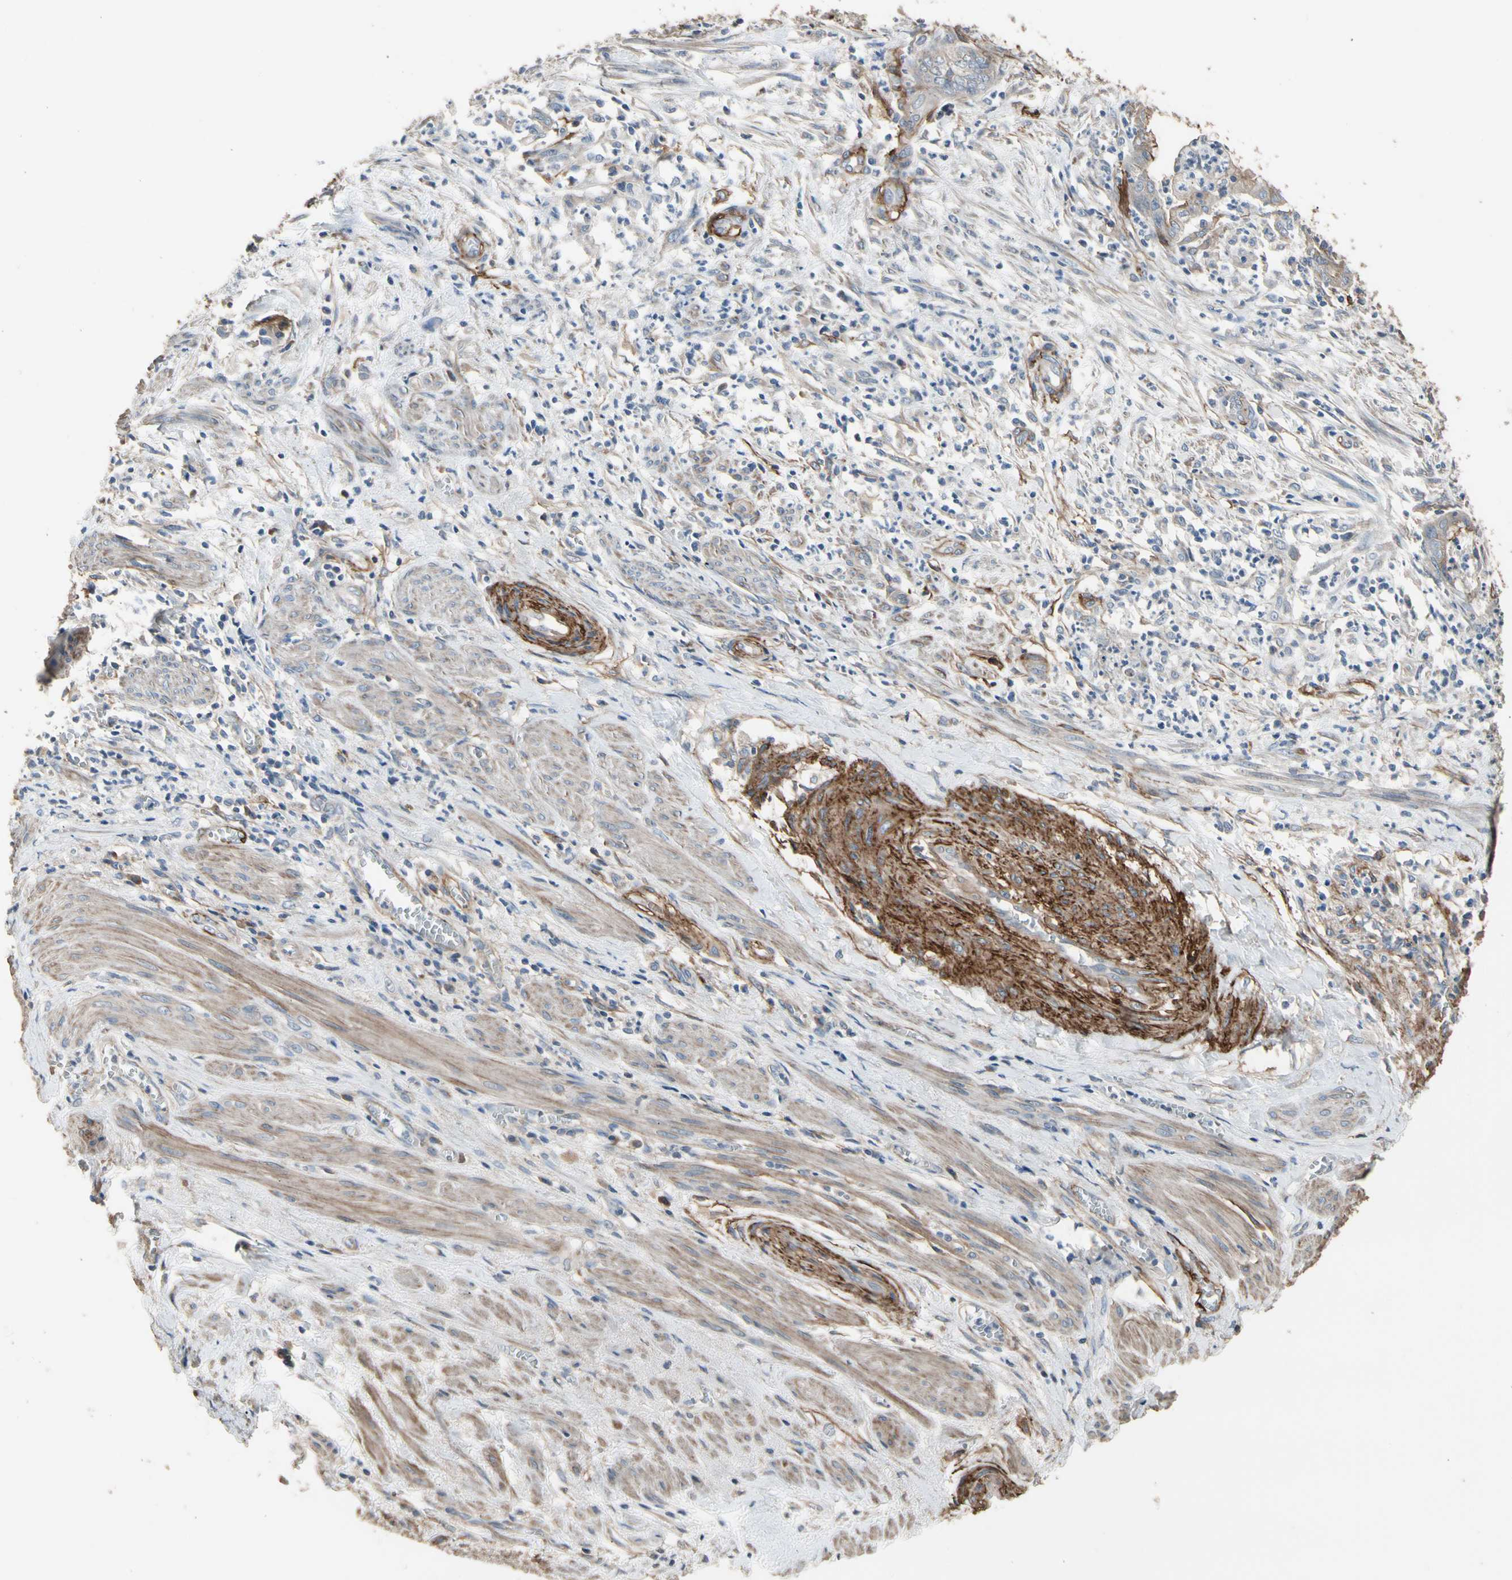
{"staining": {"intensity": "weak", "quantity": ">75%", "location": "cytoplasmic/membranous"}, "tissue": "endometrial cancer", "cell_type": "Tumor cells", "image_type": "cancer", "snomed": [{"axis": "morphology", "description": "Necrosis, NOS"}, {"axis": "morphology", "description": "Adenocarcinoma, NOS"}, {"axis": "topography", "description": "Endometrium"}], "caption": "The photomicrograph reveals immunohistochemical staining of endometrial adenocarcinoma. There is weak cytoplasmic/membranous positivity is seen in approximately >75% of tumor cells.", "gene": "SUSD2", "patient": {"sex": "female", "age": 79}}